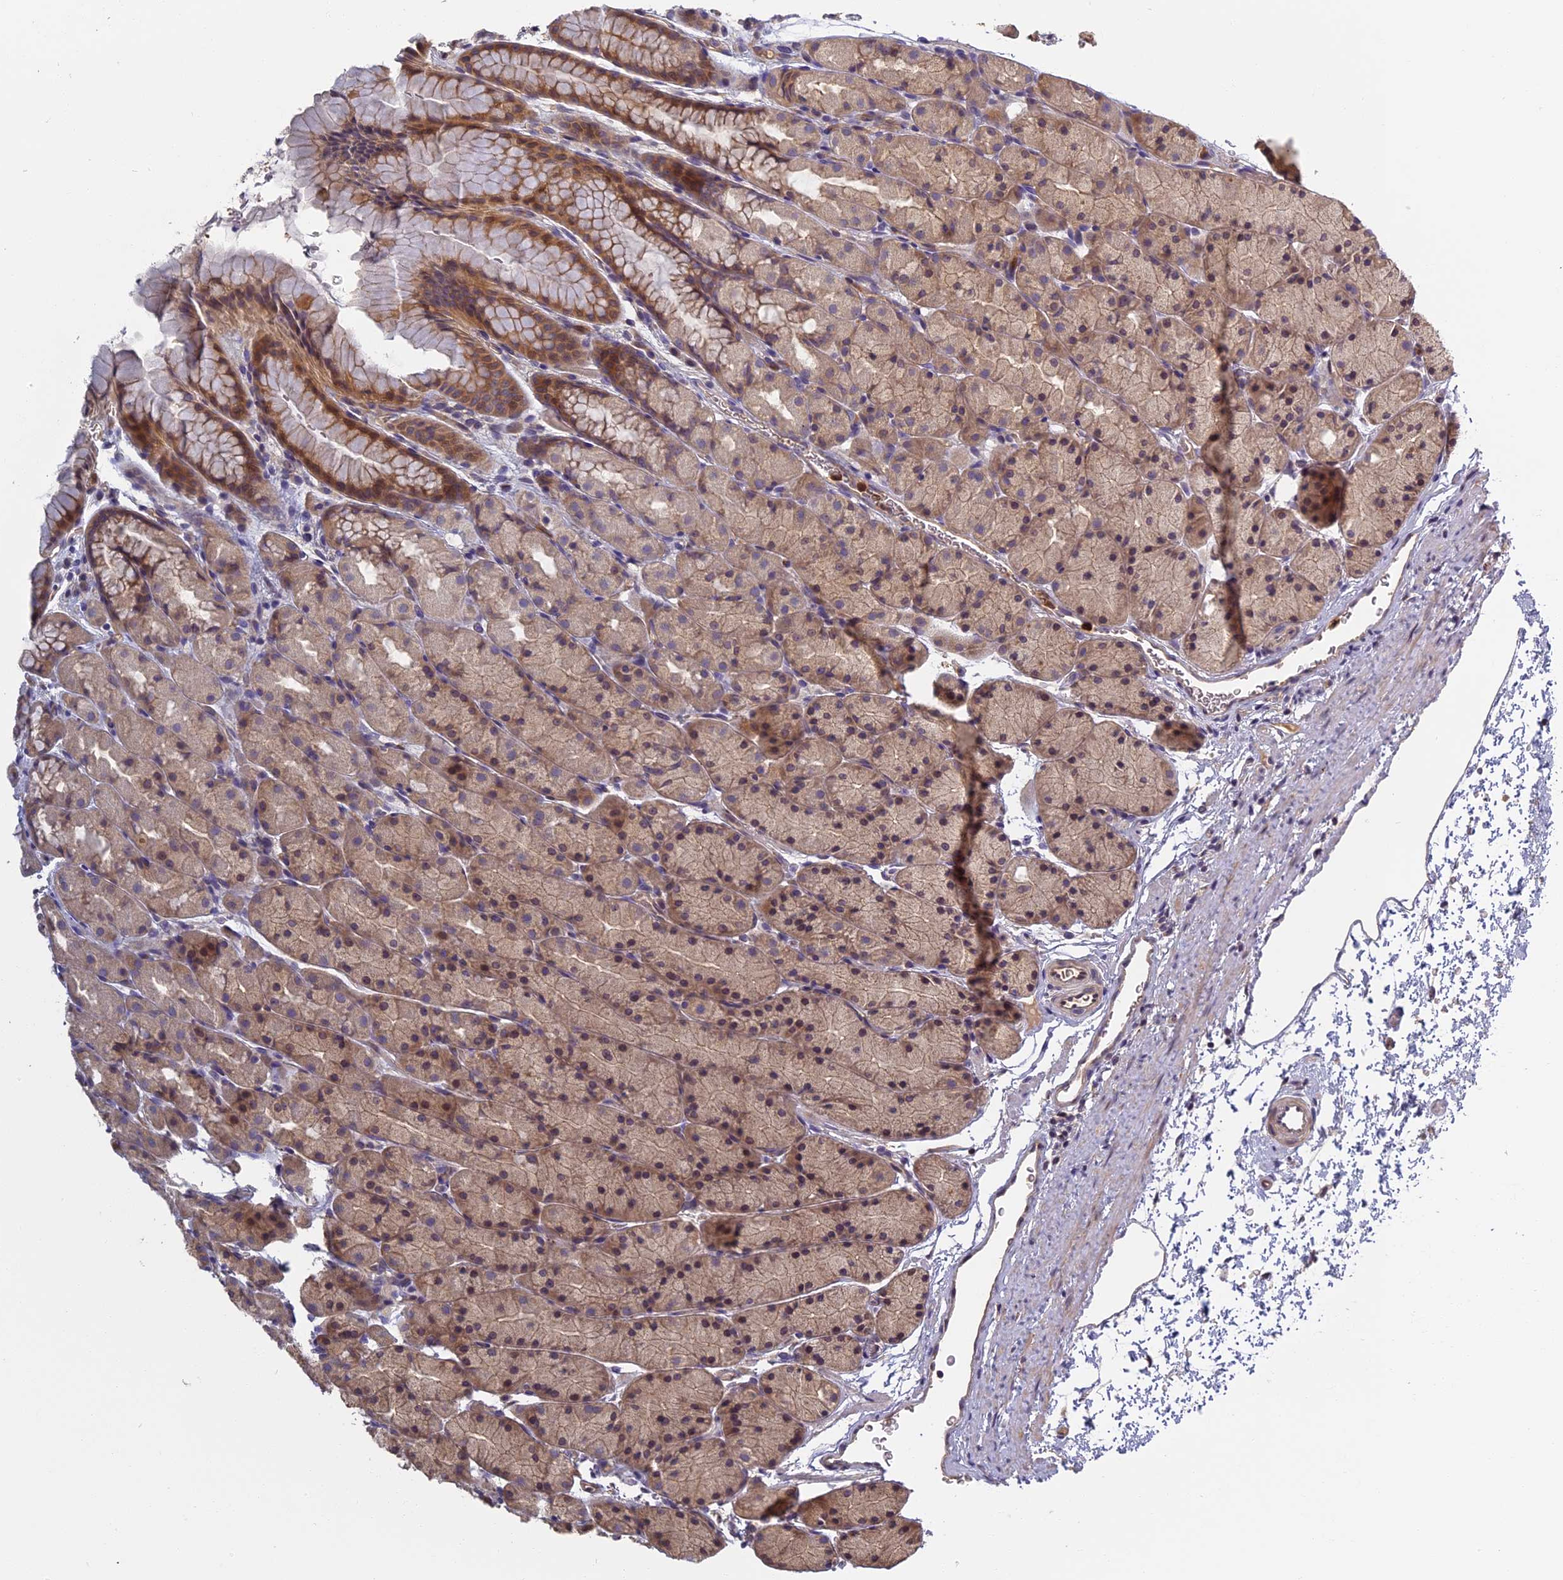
{"staining": {"intensity": "moderate", "quantity": ">75%", "location": "cytoplasmic/membranous,nuclear"}, "tissue": "stomach", "cell_type": "Glandular cells", "image_type": "normal", "snomed": [{"axis": "morphology", "description": "Normal tissue, NOS"}, {"axis": "topography", "description": "Stomach, upper"}, {"axis": "topography", "description": "Stomach"}], "caption": "Human stomach stained for a protein (brown) displays moderate cytoplasmic/membranous,nuclear positive staining in about >75% of glandular cells.", "gene": "AP4E1", "patient": {"sex": "male", "age": 47}}